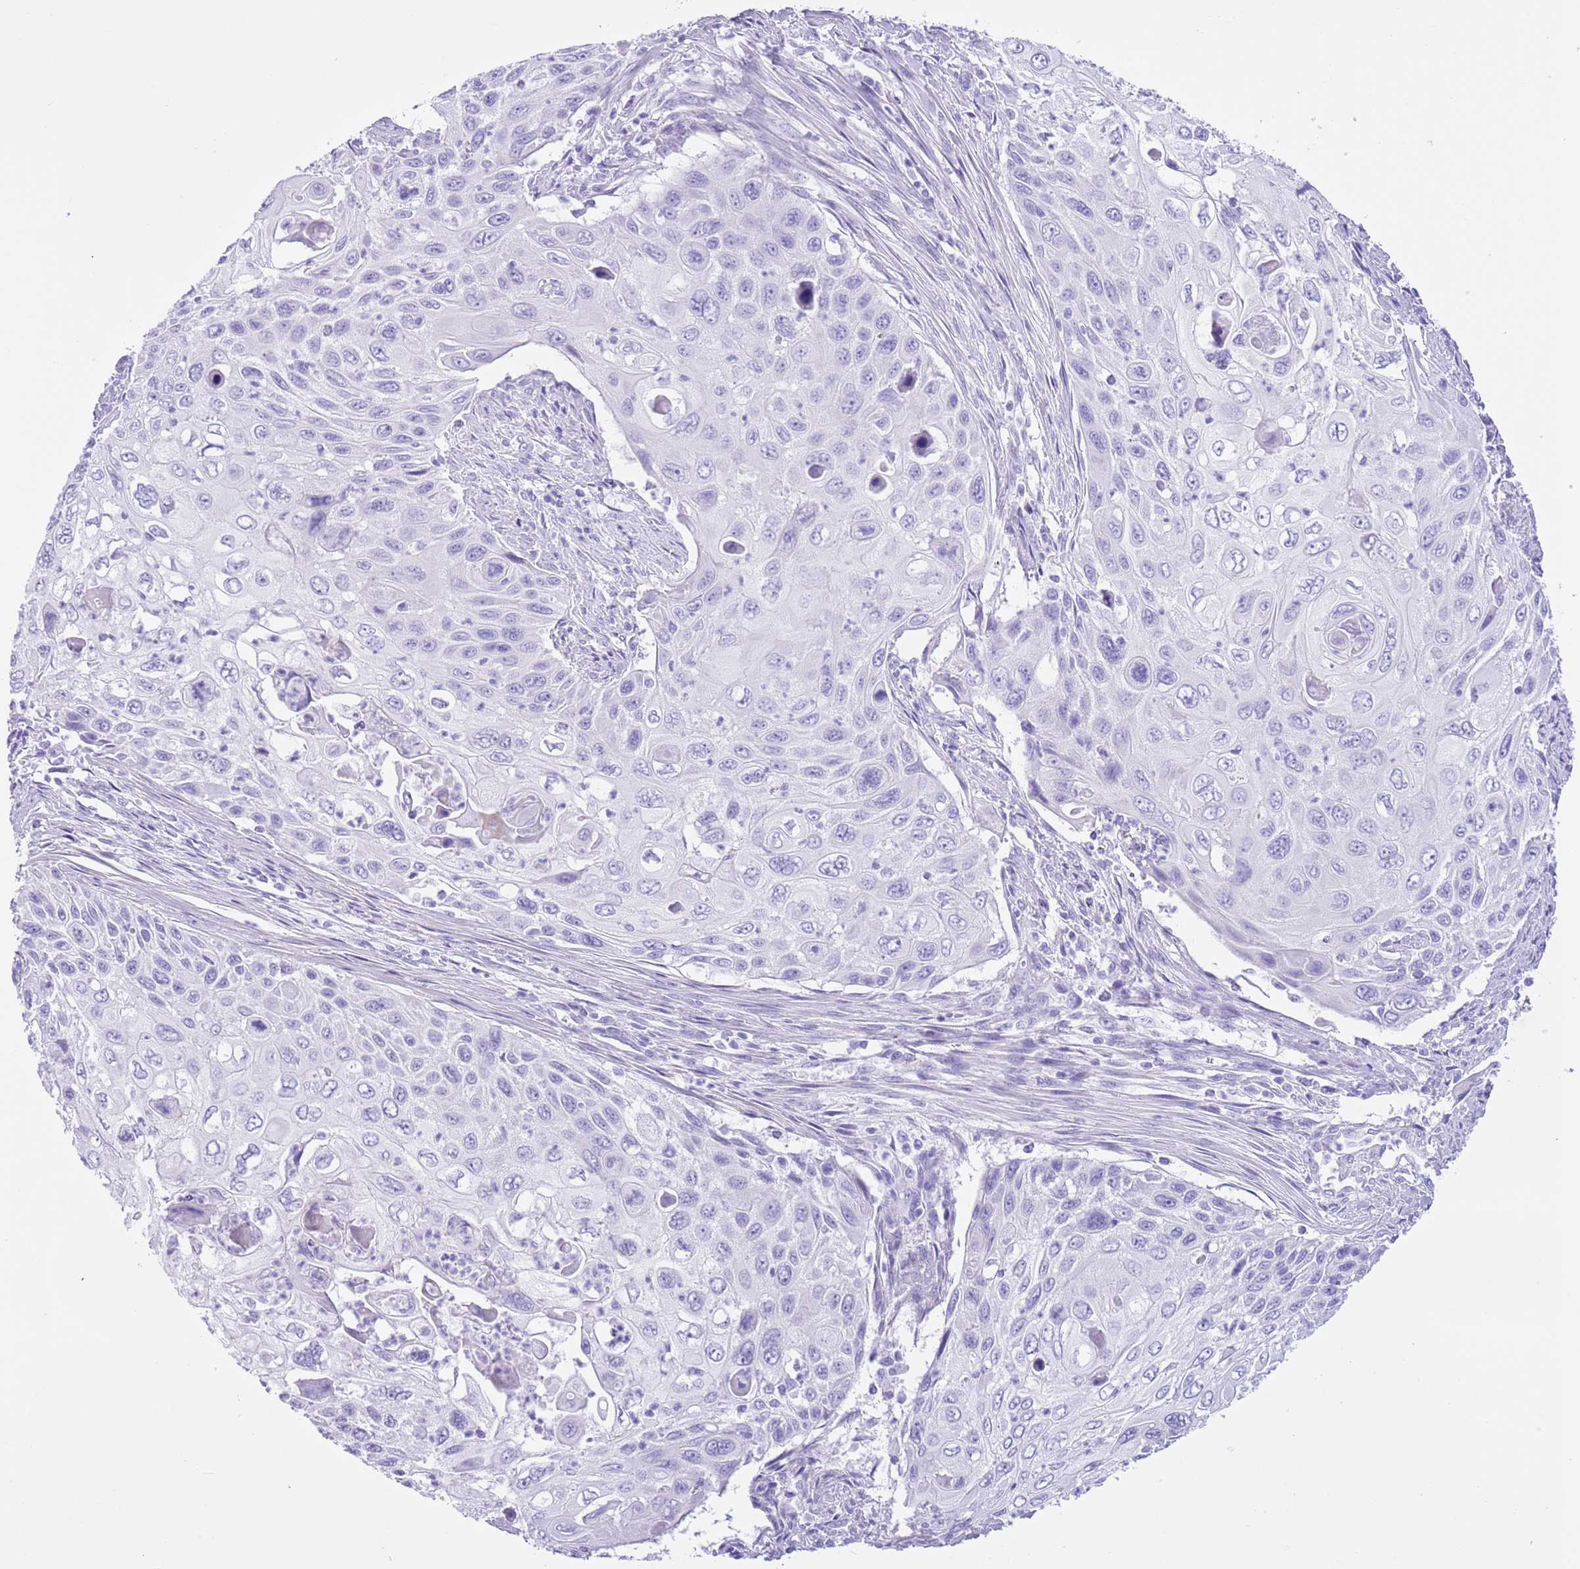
{"staining": {"intensity": "negative", "quantity": "none", "location": "none"}, "tissue": "cervical cancer", "cell_type": "Tumor cells", "image_type": "cancer", "snomed": [{"axis": "morphology", "description": "Squamous cell carcinoma, NOS"}, {"axis": "topography", "description": "Cervix"}], "caption": "High power microscopy micrograph of an immunohistochemistry image of squamous cell carcinoma (cervical), revealing no significant positivity in tumor cells.", "gene": "TMEM185B", "patient": {"sex": "female", "age": 70}}